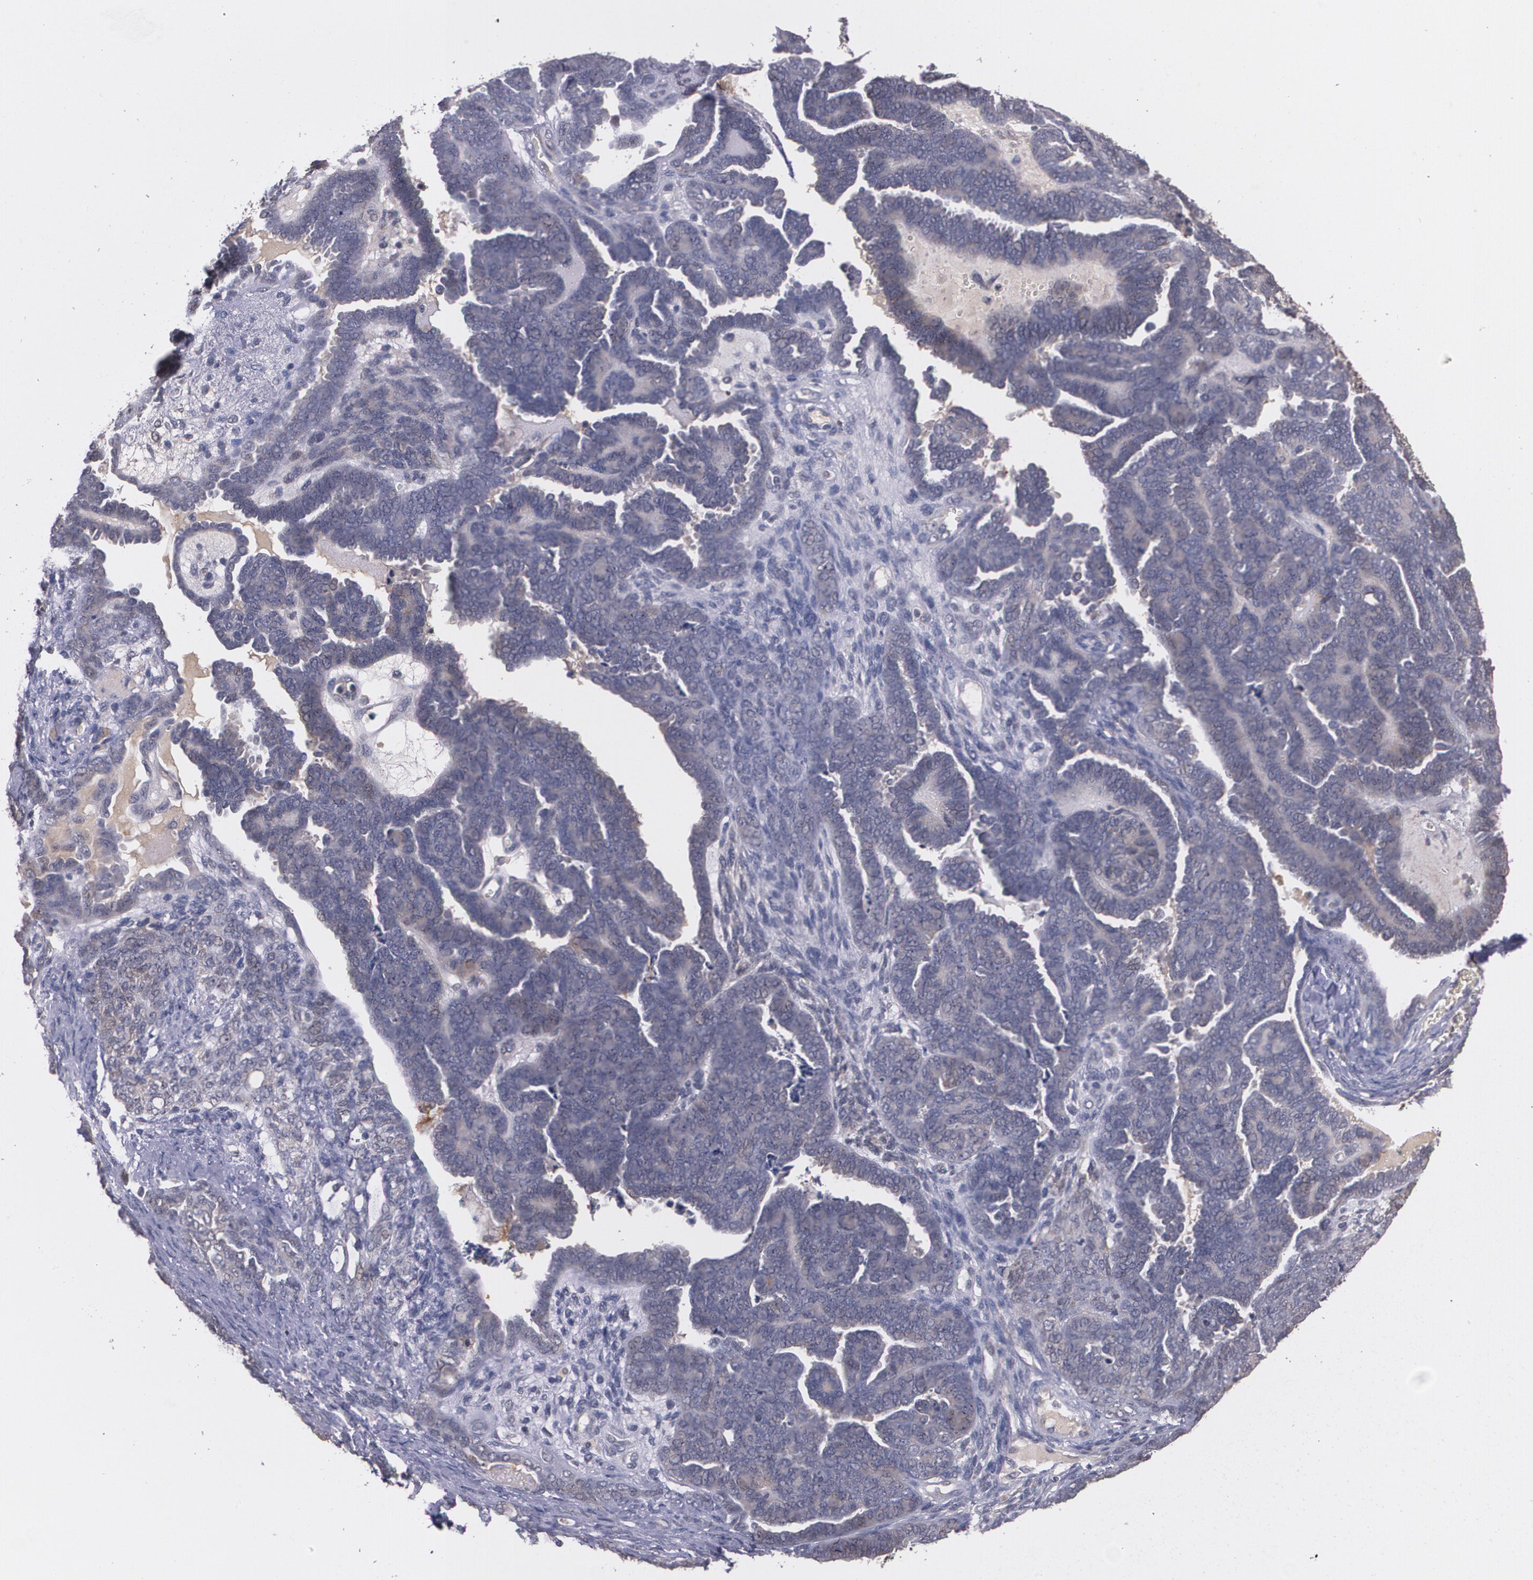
{"staining": {"intensity": "negative", "quantity": "none", "location": "none"}, "tissue": "endometrial cancer", "cell_type": "Tumor cells", "image_type": "cancer", "snomed": [{"axis": "morphology", "description": "Neoplasm, malignant, NOS"}, {"axis": "topography", "description": "Endometrium"}], "caption": "There is no significant positivity in tumor cells of malignant neoplasm (endometrial). (IHC, brightfield microscopy, high magnification).", "gene": "IFNGR2", "patient": {"sex": "female", "age": 74}}